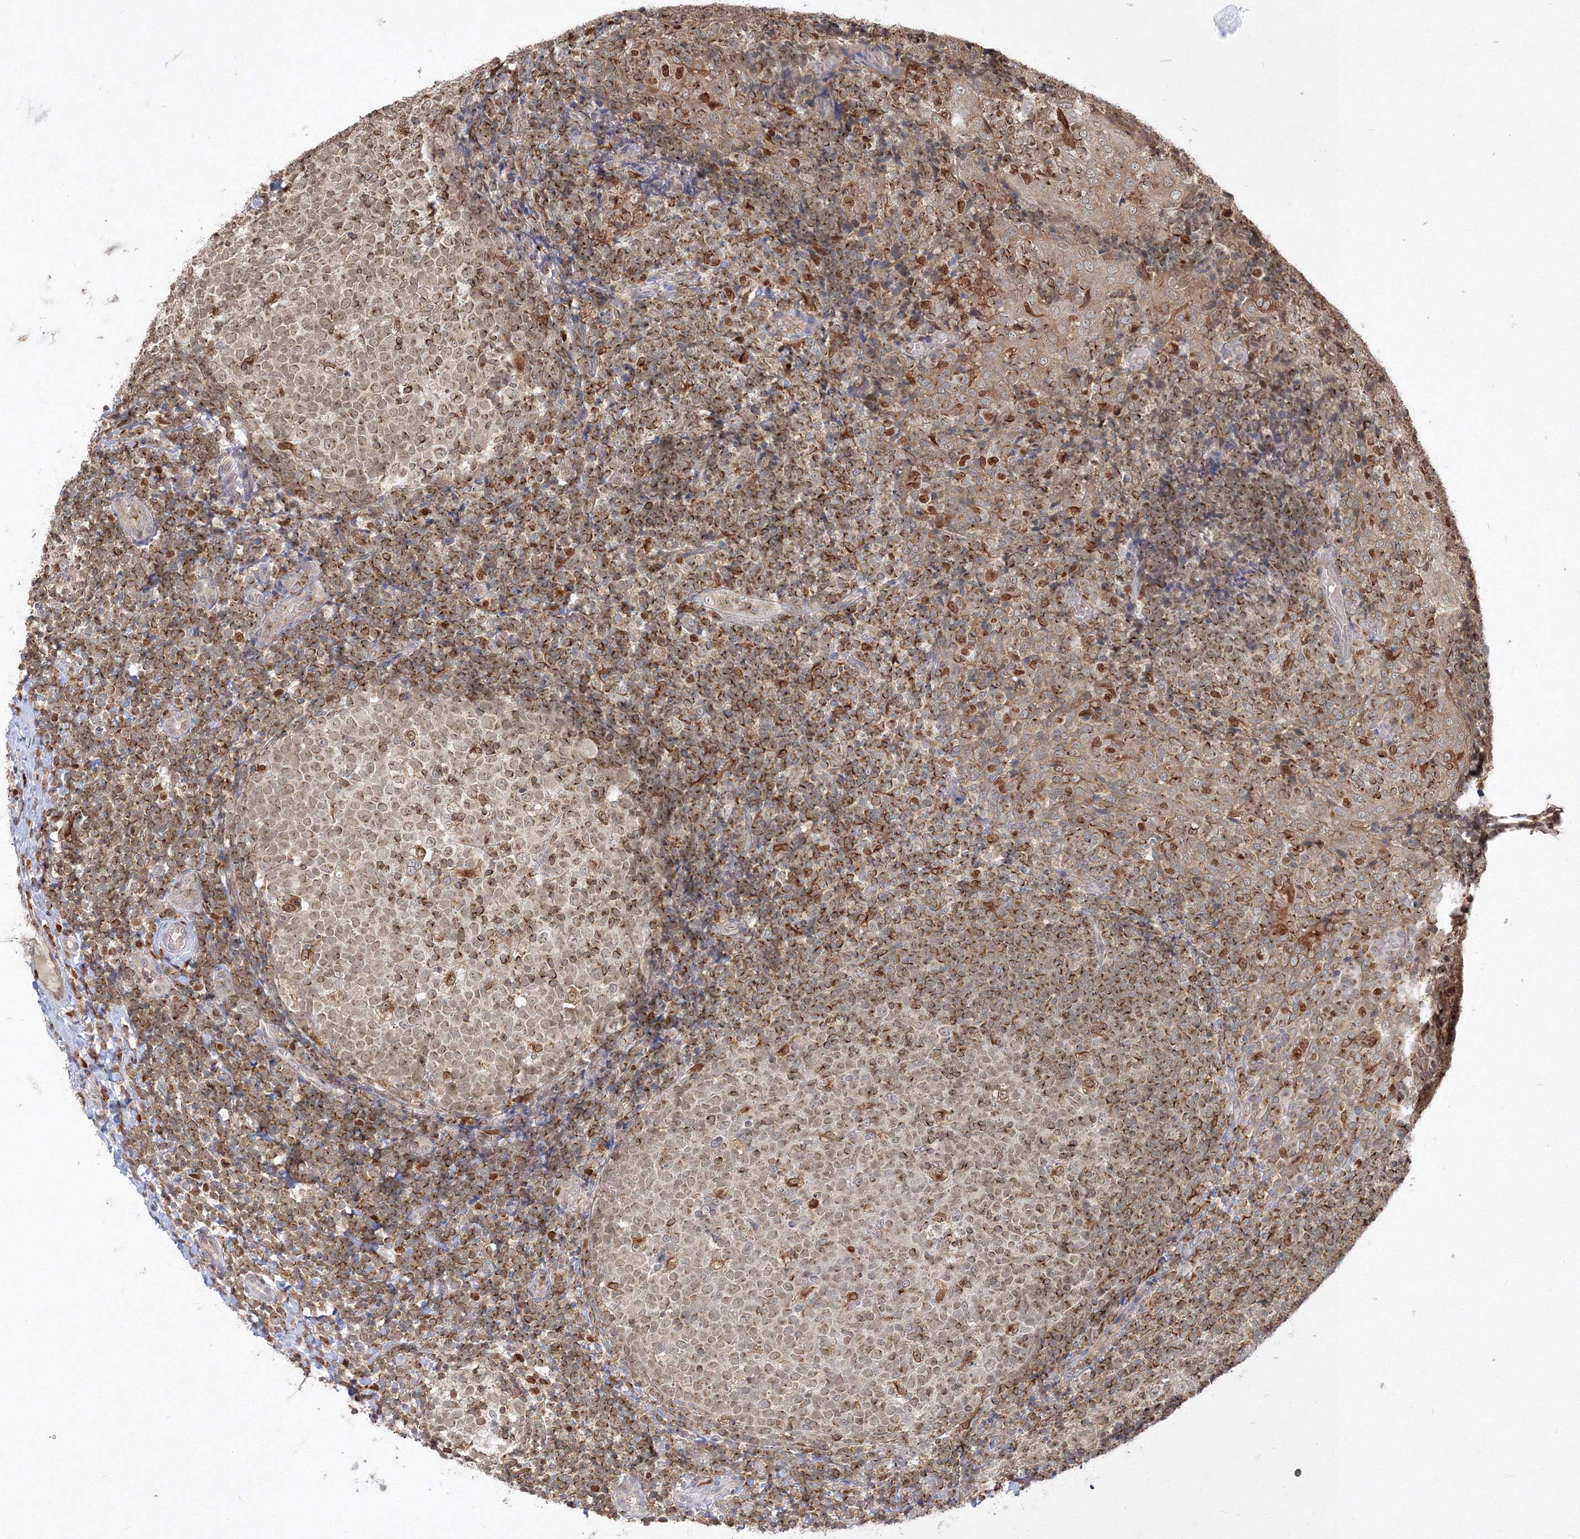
{"staining": {"intensity": "moderate", "quantity": "25%-75%", "location": "cytoplasmic/membranous"}, "tissue": "tonsil", "cell_type": "Germinal center cells", "image_type": "normal", "snomed": [{"axis": "morphology", "description": "Normal tissue, NOS"}, {"axis": "topography", "description": "Tonsil"}], "caption": "Immunohistochemistry photomicrograph of benign human tonsil stained for a protein (brown), which exhibits medium levels of moderate cytoplasmic/membranous expression in about 25%-75% of germinal center cells.", "gene": "TMEM50B", "patient": {"sex": "female", "age": 19}}